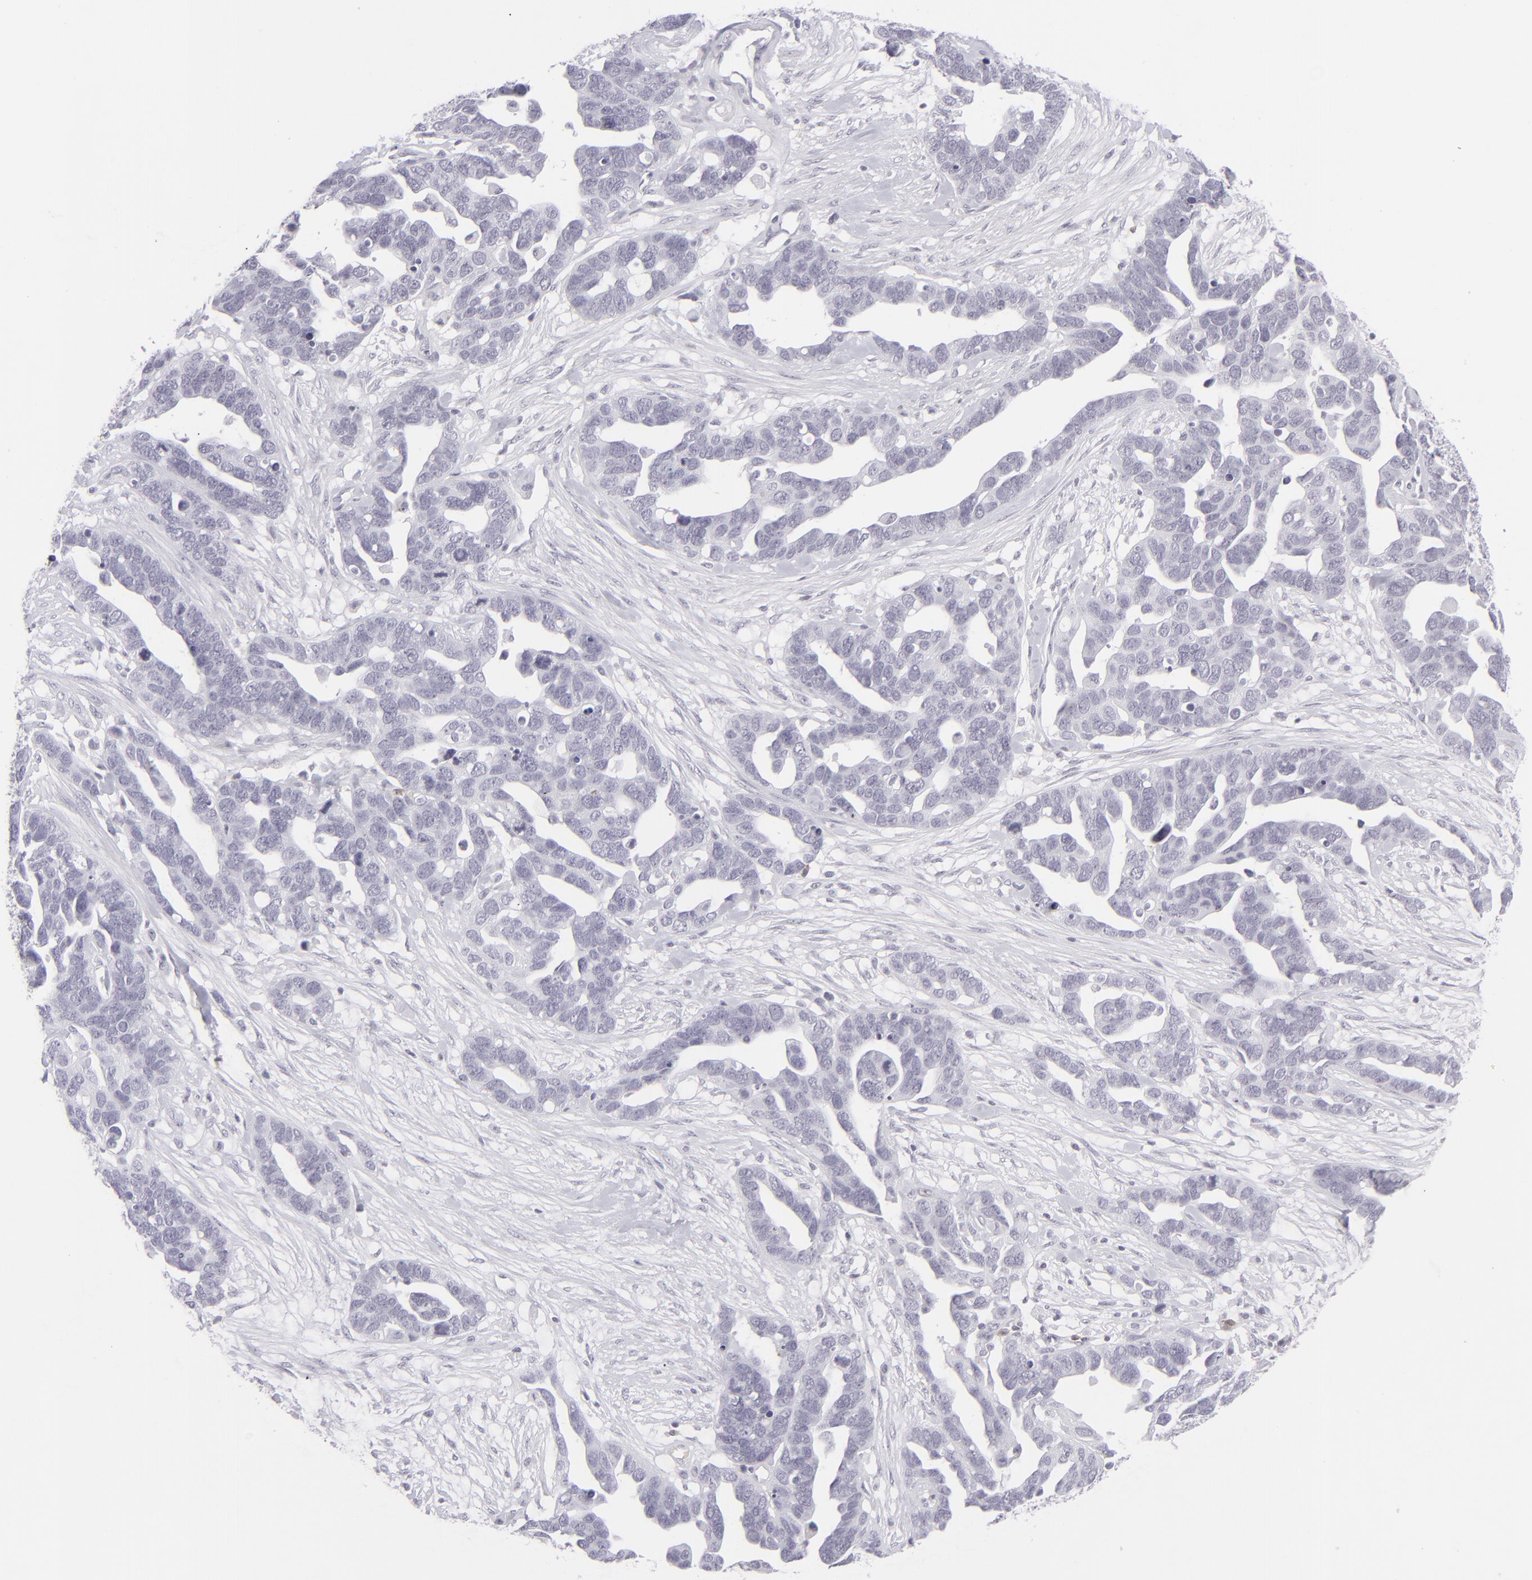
{"staining": {"intensity": "negative", "quantity": "none", "location": "none"}, "tissue": "ovarian cancer", "cell_type": "Tumor cells", "image_type": "cancer", "snomed": [{"axis": "morphology", "description": "Cystadenocarcinoma, serous, NOS"}, {"axis": "topography", "description": "Ovary"}], "caption": "Immunohistochemistry photomicrograph of human ovarian serous cystadenocarcinoma stained for a protein (brown), which reveals no positivity in tumor cells.", "gene": "CD7", "patient": {"sex": "female", "age": 54}}